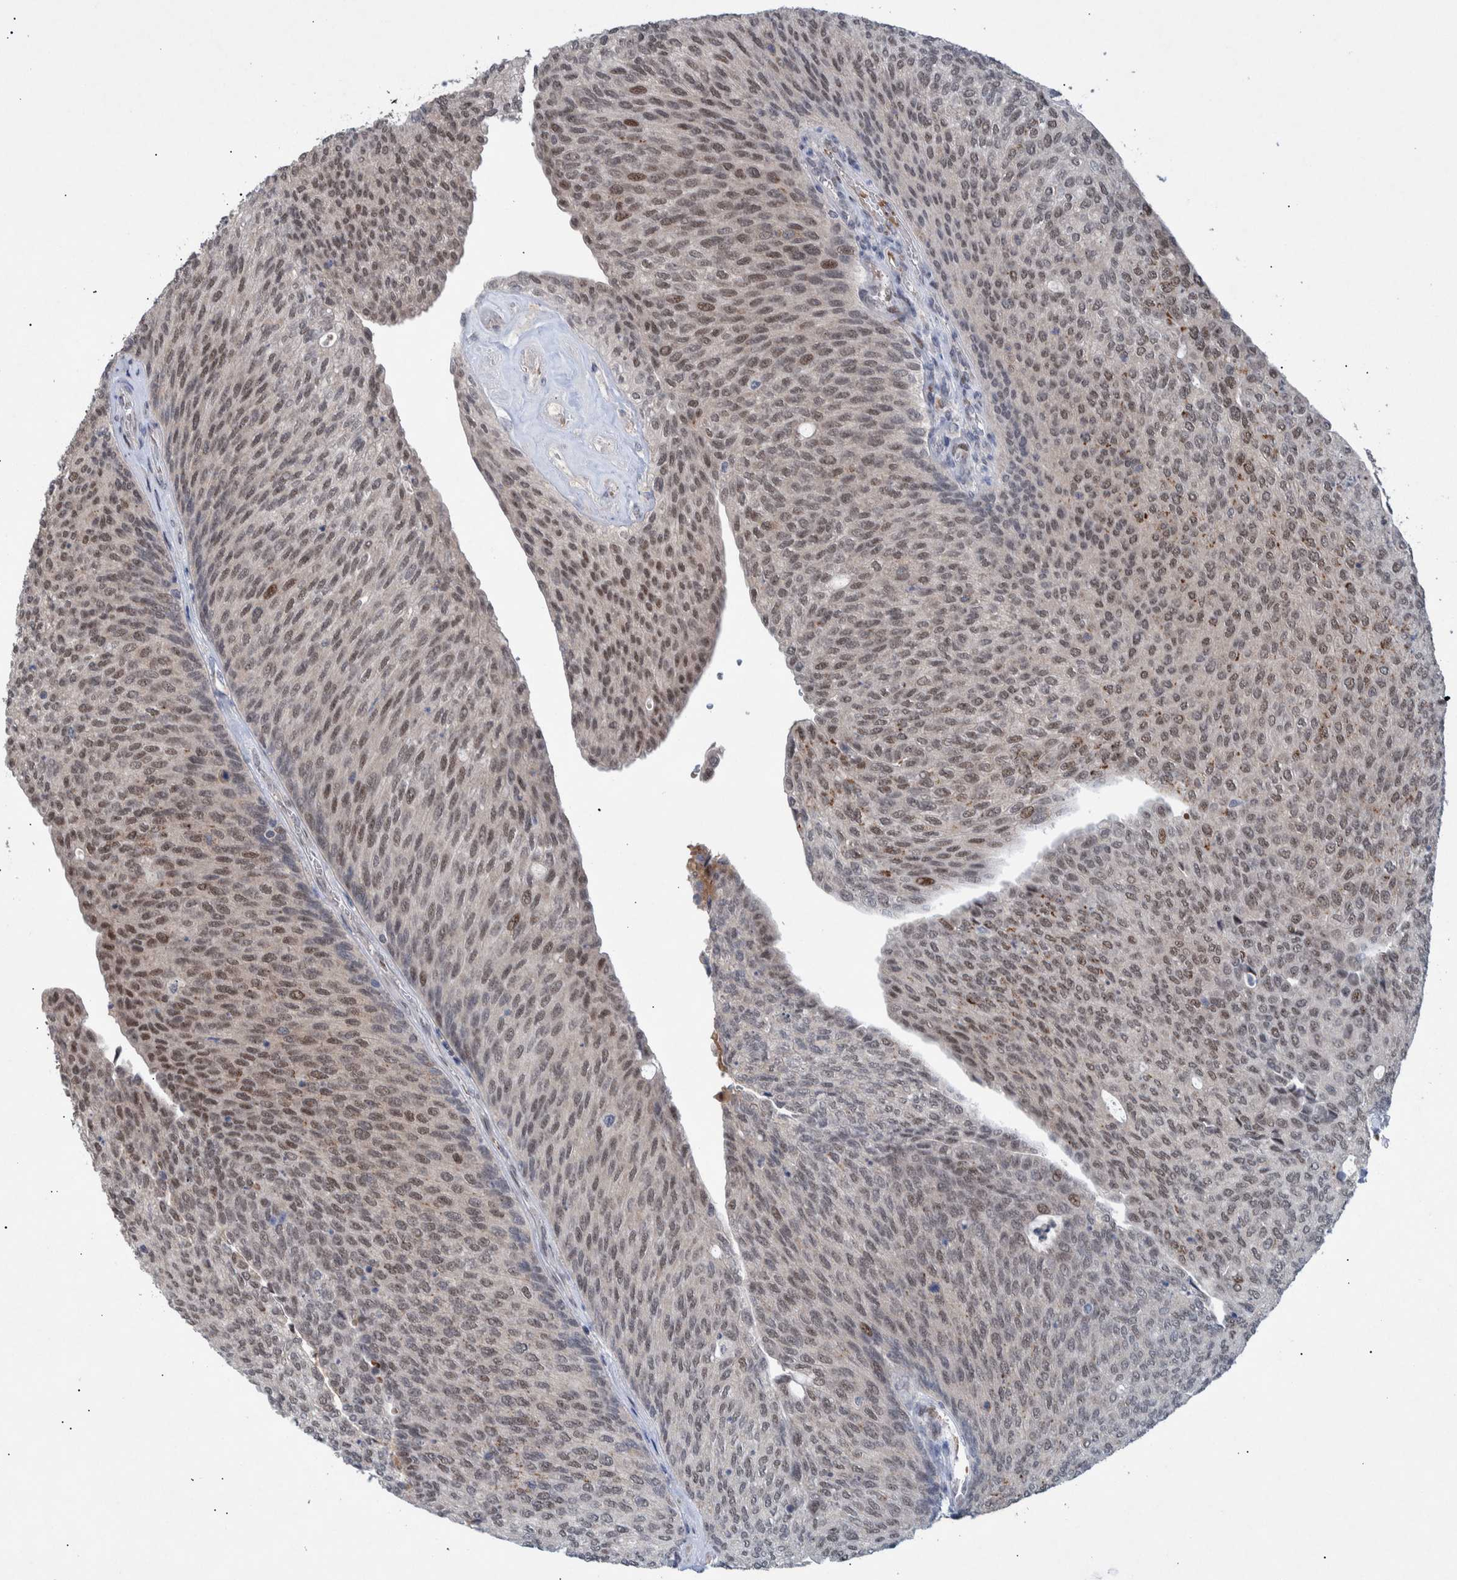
{"staining": {"intensity": "weak", "quantity": ">75%", "location": "nuclear"}, "tissue": "urothelial cancer", "cell_type": "Tumor cells", "image_type": "cancer", "snomed": [{"axis": "morphology", "description": "Urothelial carcinoma, Low grade"}, {"axis": "topography", "description": "Urinary bladder"}], "caption": "This is an image of immunohistochemistry (IHC) staining of urothelial carcinoma (low-grade), which shows weak expression in the nuclear of tumor cells.", "gene": "ESRP1", "patient": {"sex": "female", "age": 79}}